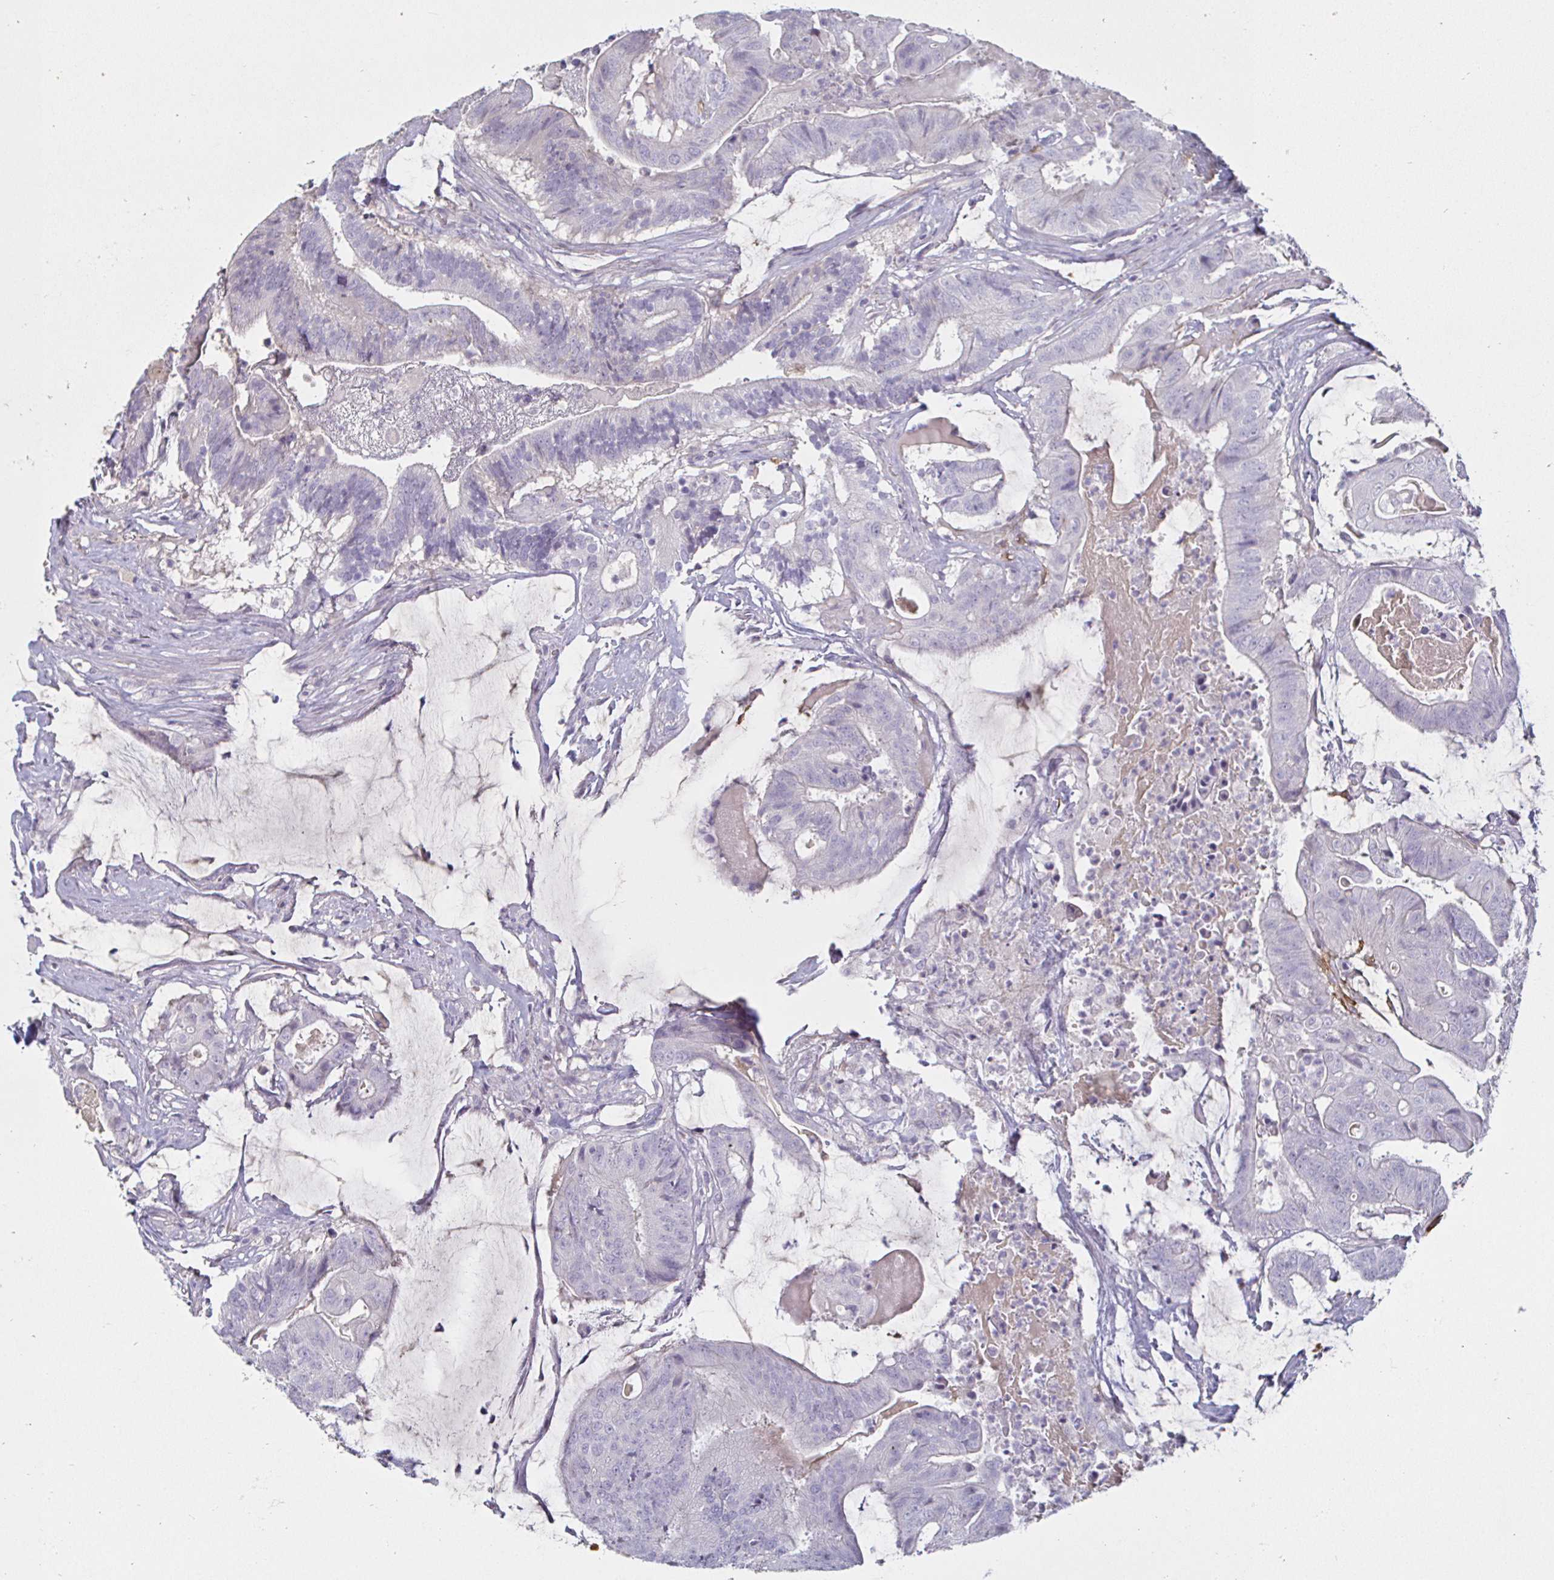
{"staining": {"intensity": "negative", "quantity": "none", "location": "none"}, "tissue": "colorectal cancer", "cell_type": "Tumor cells", "image_type": "cancer", "snomed": [{"axis": "morphology", "description": "Adenocarcinoma, NOS"}, {"axis": "topography", "description": "Colon"}], "caption": "A micrograph of colorectal cancer (adenocarcinoma) stained for a protein exhibits no brown staining in tumor cells. Brightfield microscopy of immunohistochemistry (IHC) stained with DAB (brown) and hematoxylin (blue), captured at high magnification.", "gene": "ENPP1", "patient": {"sex": "female", "age": 43}}